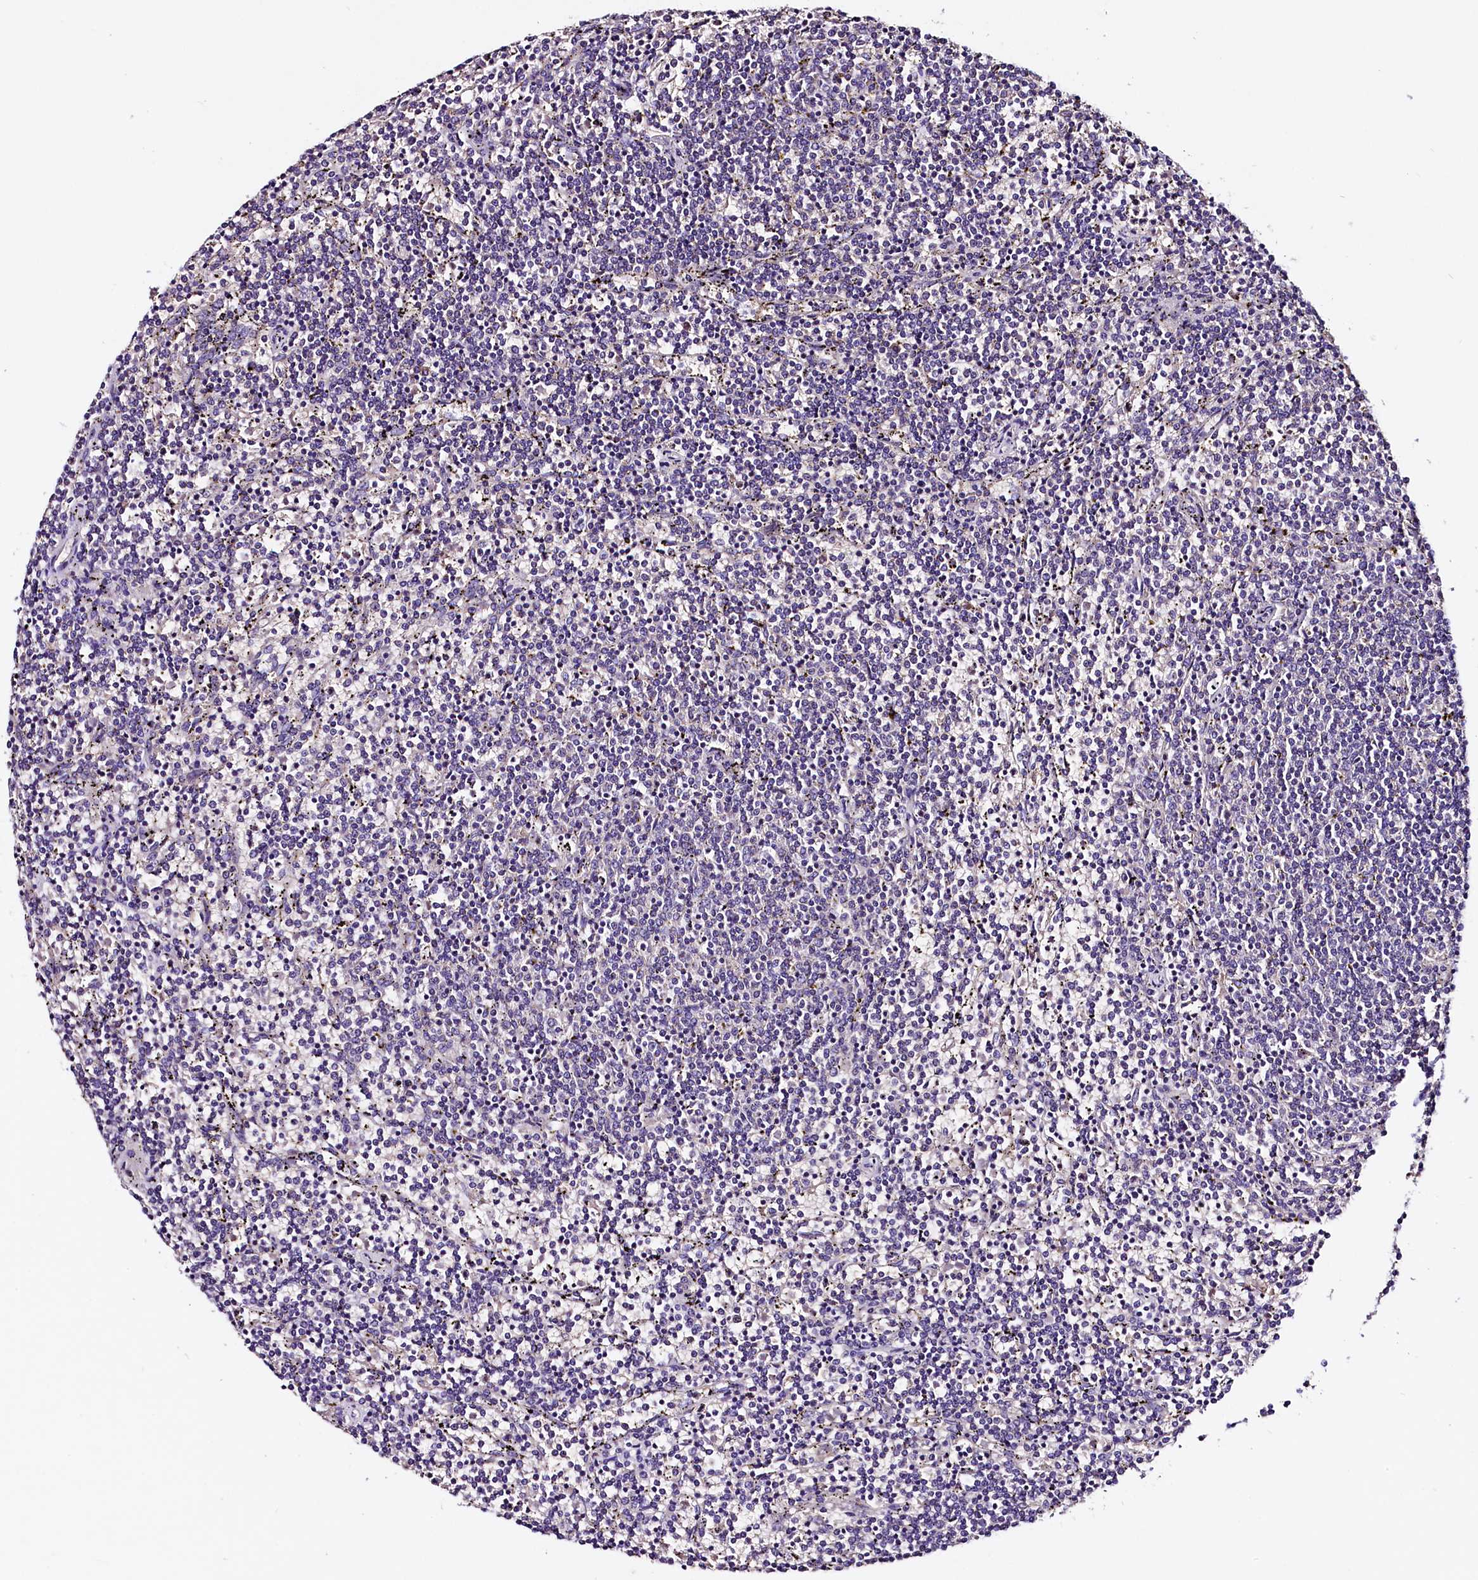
{"staining": {"intensity": "negative", "quantity": "none", "location": "none"}, "tissue": "lymphoma", "cell_type": "Tumor cells", "image_type": "cancer", "snomed": [{"axis": "morphology", "description": "Malignant lymphoma, non-Hodgkin's type, Low grade"}, {"axis": "topography", "description": "Spleen"}], "caption": "Immunohistochemistry of malignant lymphoma, non-Hodgkin's type (low-grade) exhibits no staining in tumor cells.", "gene": "SIX5", "patient": {"sex": "female", "age": 50}}